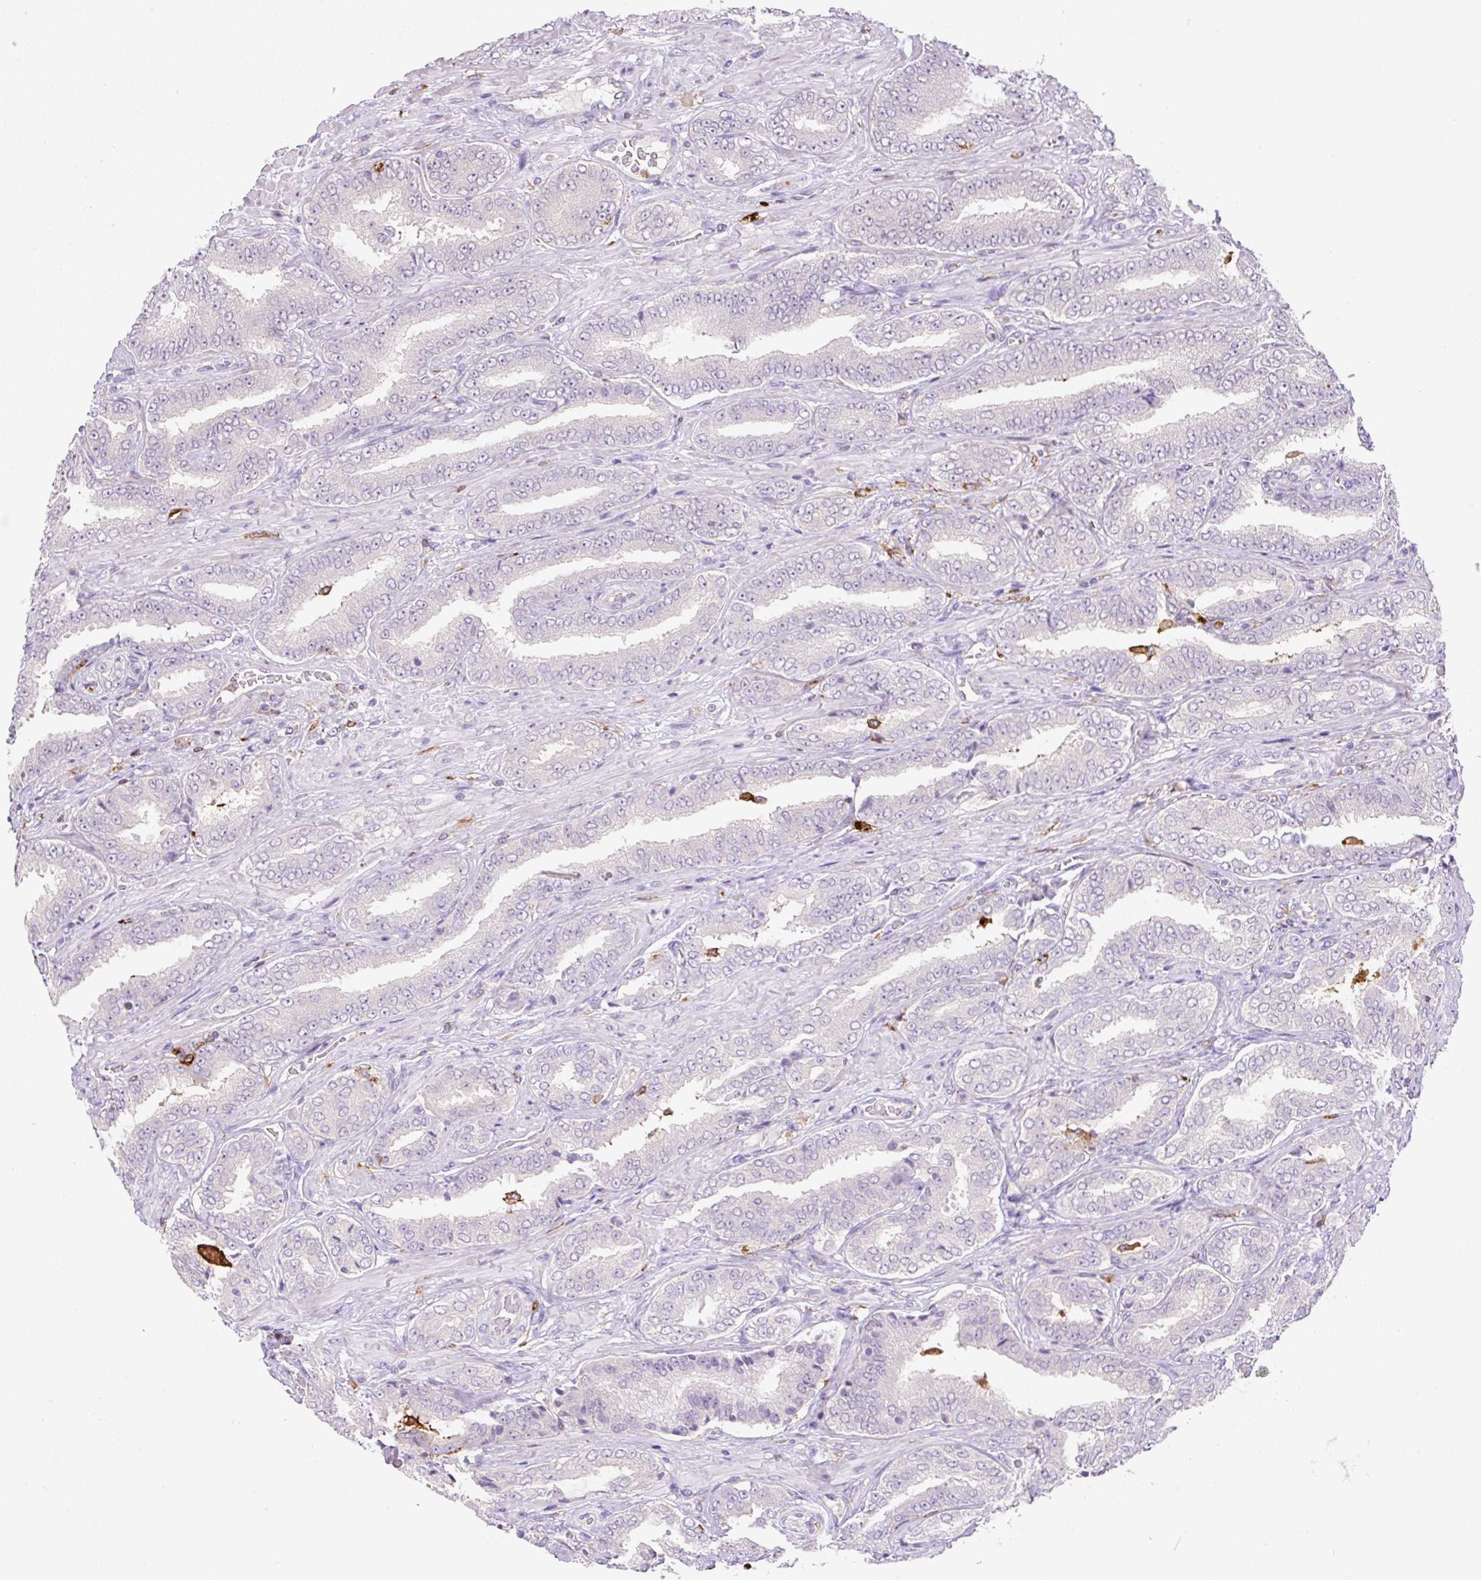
{"staining": {"intensity": "negative", "quantity": "none", "location": "none"}, "tissue": "prostate cancer", "cell_type": "Tumor cells", "image_type": "cancer", "snomed": [{"axis": "morphology", "description": "Adenocarcinoma, High grade"}, {"axis": "topography", "description": "Prostate"}], "caption": "Tumor cells are negative for protein expression in human prostate adenocarcinoma (high-grade).", "gene": "TDRD15", "patient": {"sex": "male", "age": 72}}